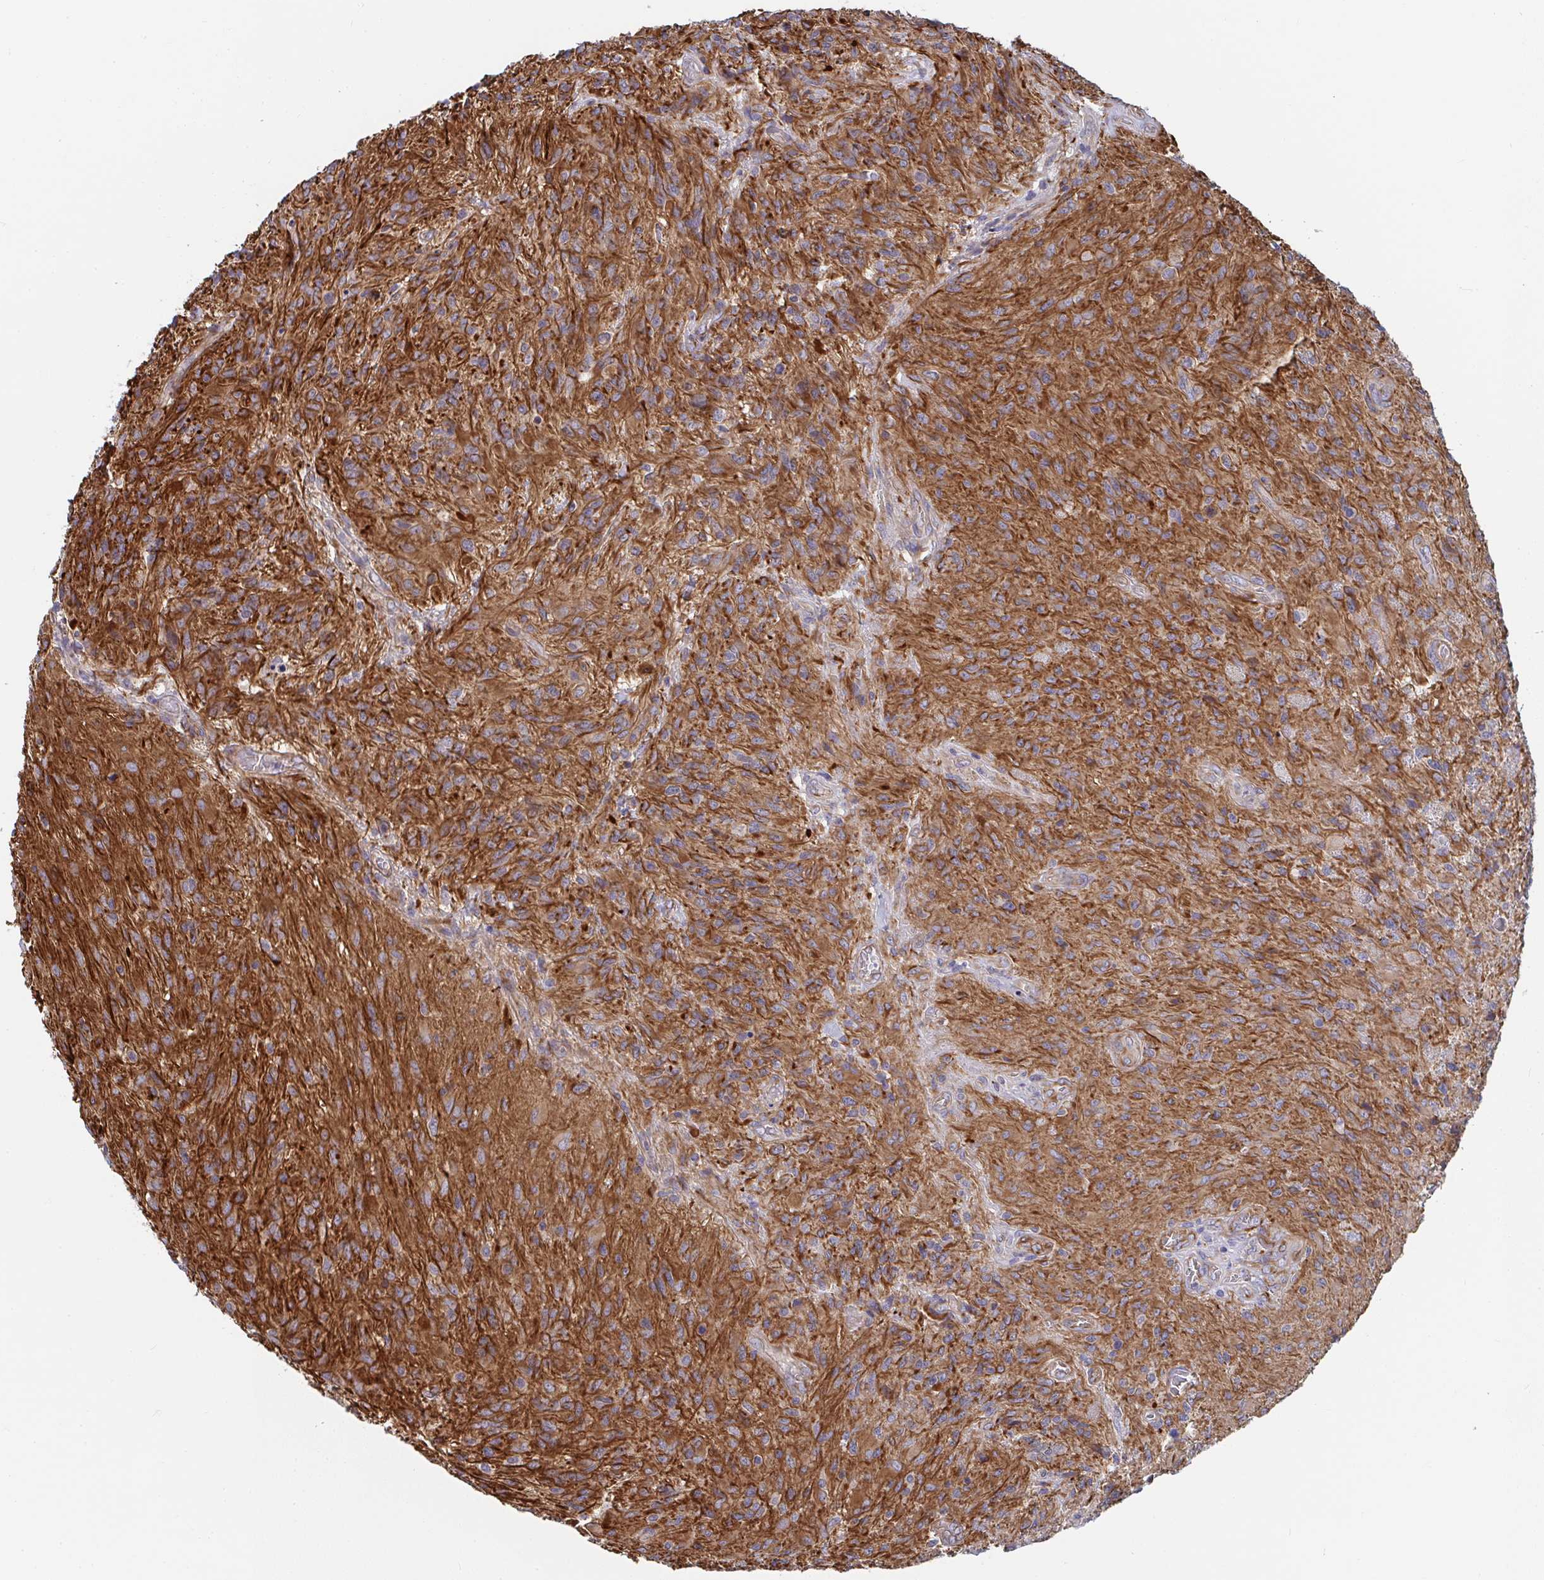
{"staining": {"intensity": "moderate", "quantity": ">75%", "location": "cytoplasmic/membranous"}, "tissue": "glioma", "cell_type": "Tumor cells", "image_type": "cancer", "snomed": [{"axis": "morphology", "description": "Glioma, malignant, High grade"}, {"axis": "topography", "description": "Brain"}], "caption": "The histopathology image shows a brown stain indicating the presence of a protein in the cytoplasmic/membranous of tumor cells in glioma.", "gene": "EIF1AD", "patient": {"sex": "male", "age": 47}}